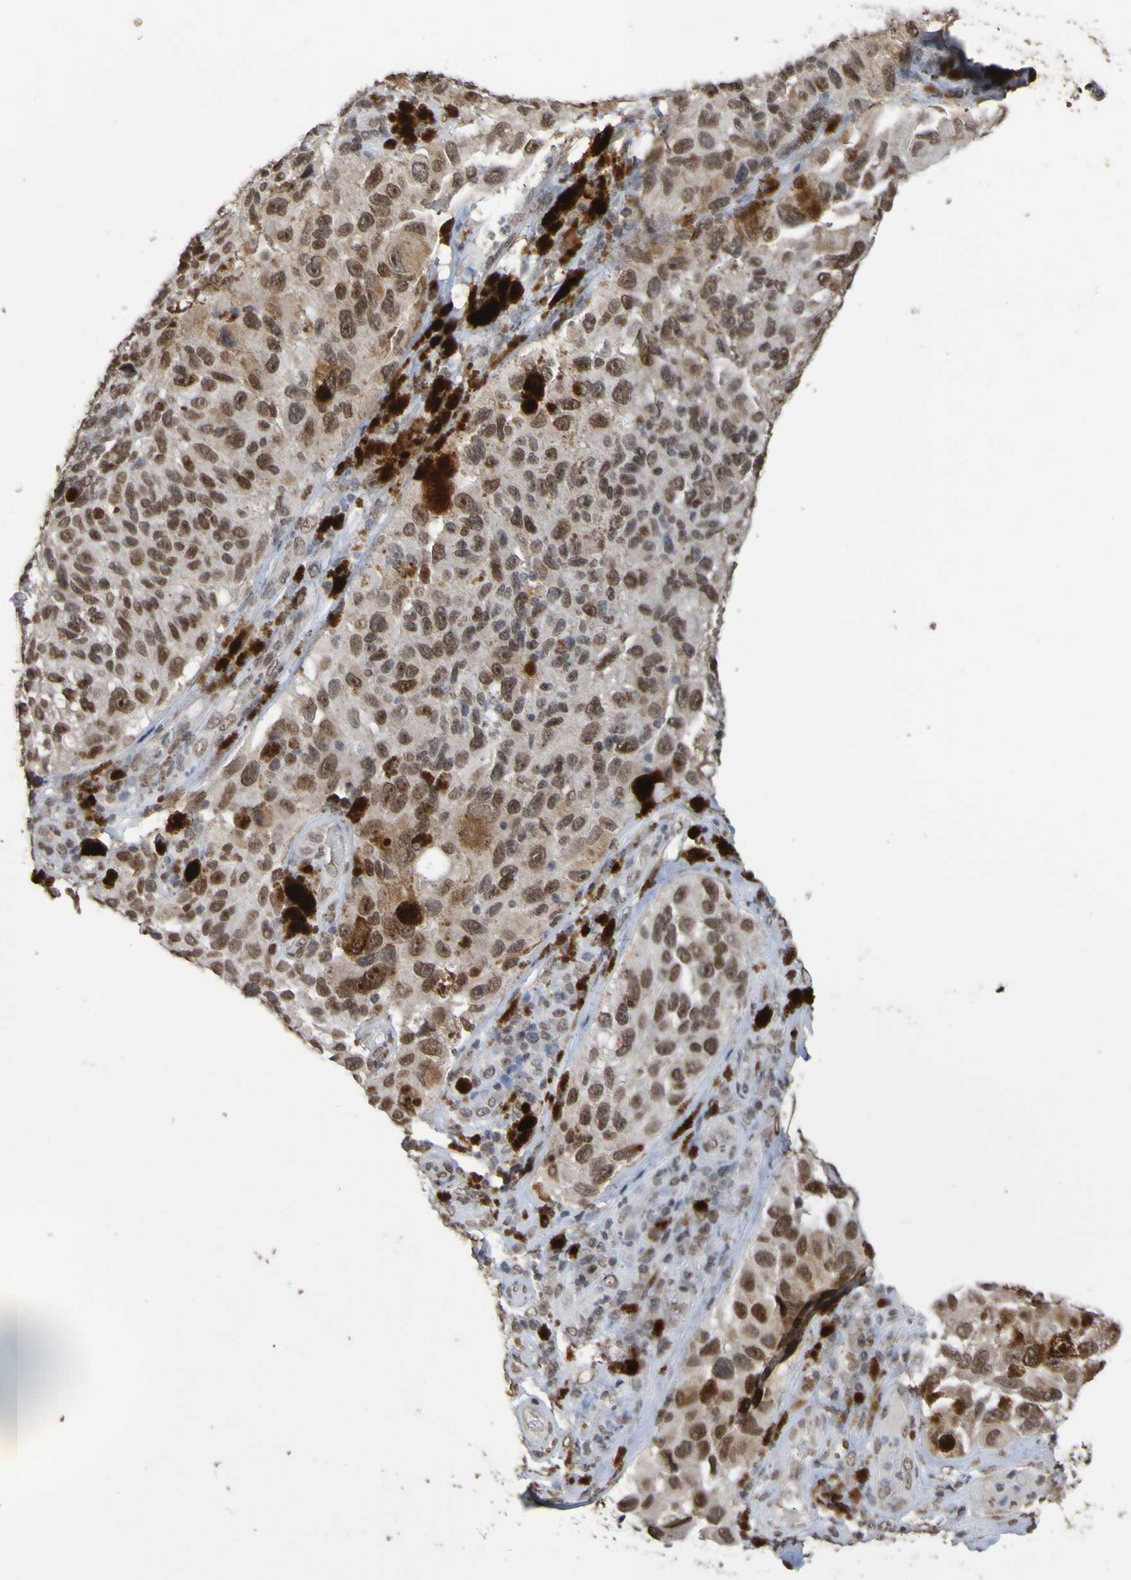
{"staining": {"intensity": "weak", "quantity": ">75%", "location": "nuclear"}, "tissue": "melanoma", "cell_type": "Tumor cells", "image_type": "cancer", "snomed": [{"axis": "morphology", "description": "Malignant melanoma, NOS"}, {"axis": "topography", "description": "Skin"}], "caption": "High-power microscopy captured an immunohistochemistry (IHC) micrograph of malignant melanoma, revealing weak nuclear positivity in about >75% of tumor cells.", "gene": "ALKBH2", "patient": {"sex": "female", "age": 73}}